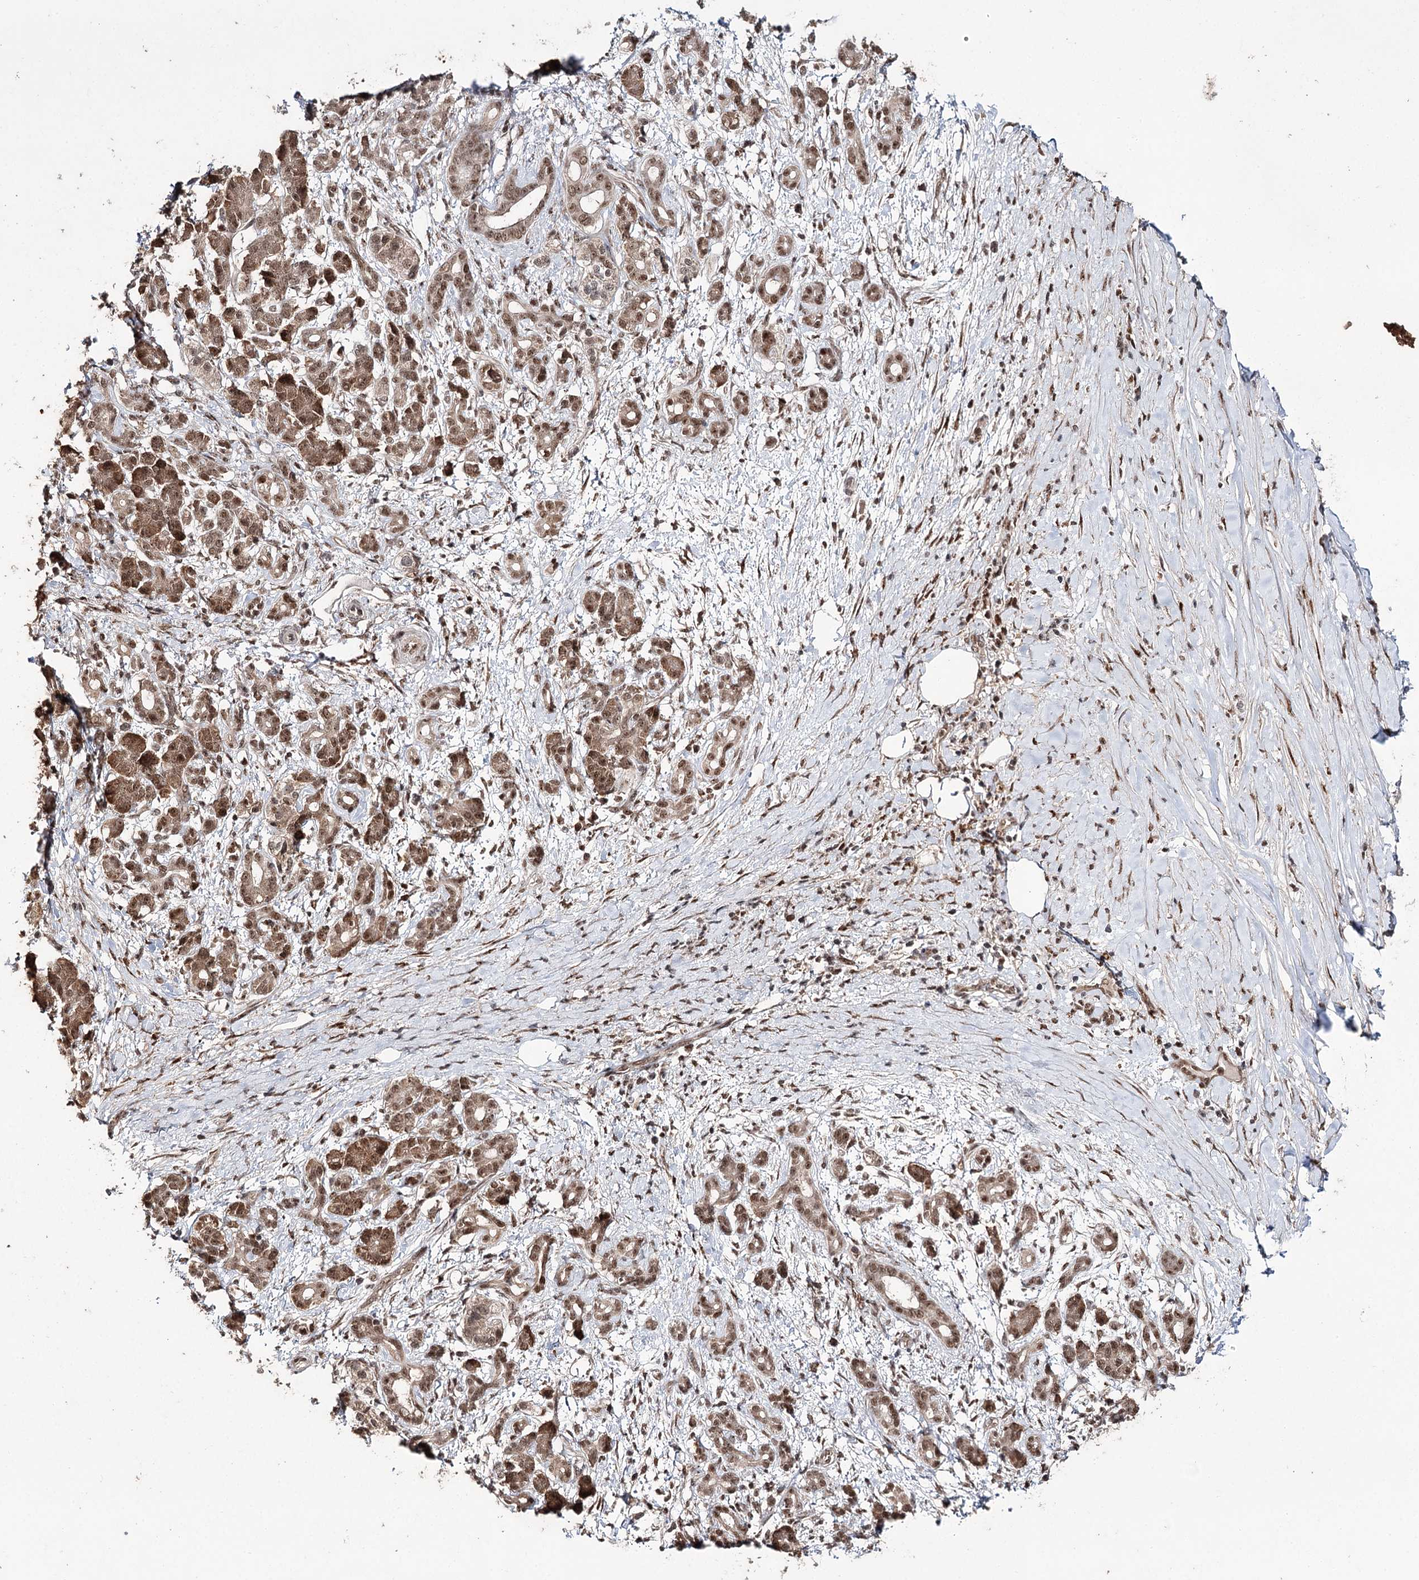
{"staining": {"intensity": "moderate", "quantity": ">75%", "location": "cytoplasmic/membranous,nuclear"}, "tissue": "pancreatic cancer", "cell_type": "Tumor cells", "image_type": "cancer", "snomed": [{"axis": "morphology", "description": "Adenocarcinoma, NOS"}, {"axis": "topography", "description": "Pancreas"}], "caption": "Pancreatic adenocarcinoma stained for a protein demonstrates moderate cytoplasmic/membranous and nuclear positivity in tumor cells.", "gene": "ERCC3", "patient": {"sex": "female", "age": 55}}